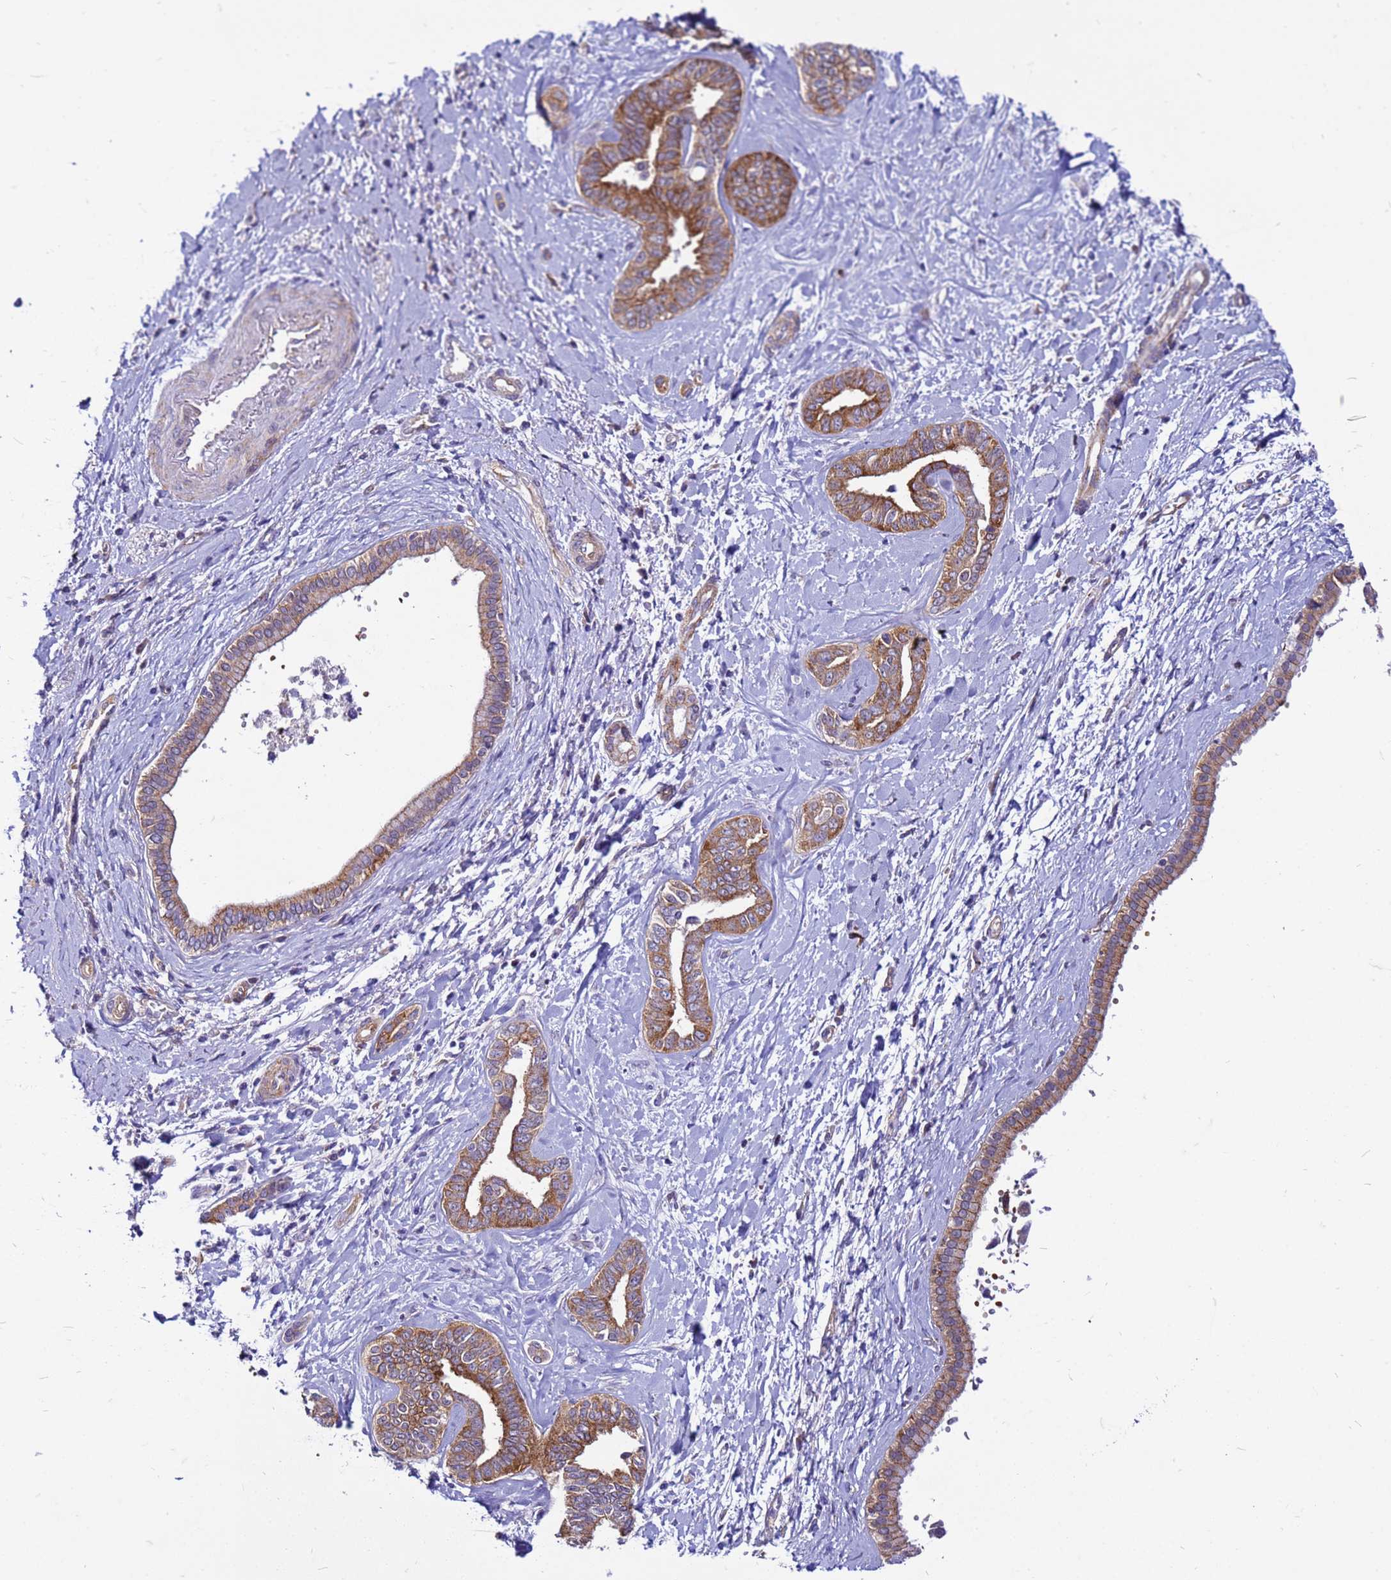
{"staining": {"intensity": "moderate", "quantity": ">75%", "location": "cytoplasmic/membranous"}, "tissue": "liver cancer", "cell_type": "Tumor cells", "image_type": "cancer", "snomed": [{"axis": "morphology", "description": "Cholangiocarcinoma"}, {"axis": "topography", "description": "Liver"}], "caption": "A high-resolution micrograph shows IHC staining of liver cancer, which demonstrates moderate cytoplasmic/membranous positivity in about >75% of tumor cells.", "gene": "PKD1", "patient": {"sex": "female", "age": 77}}